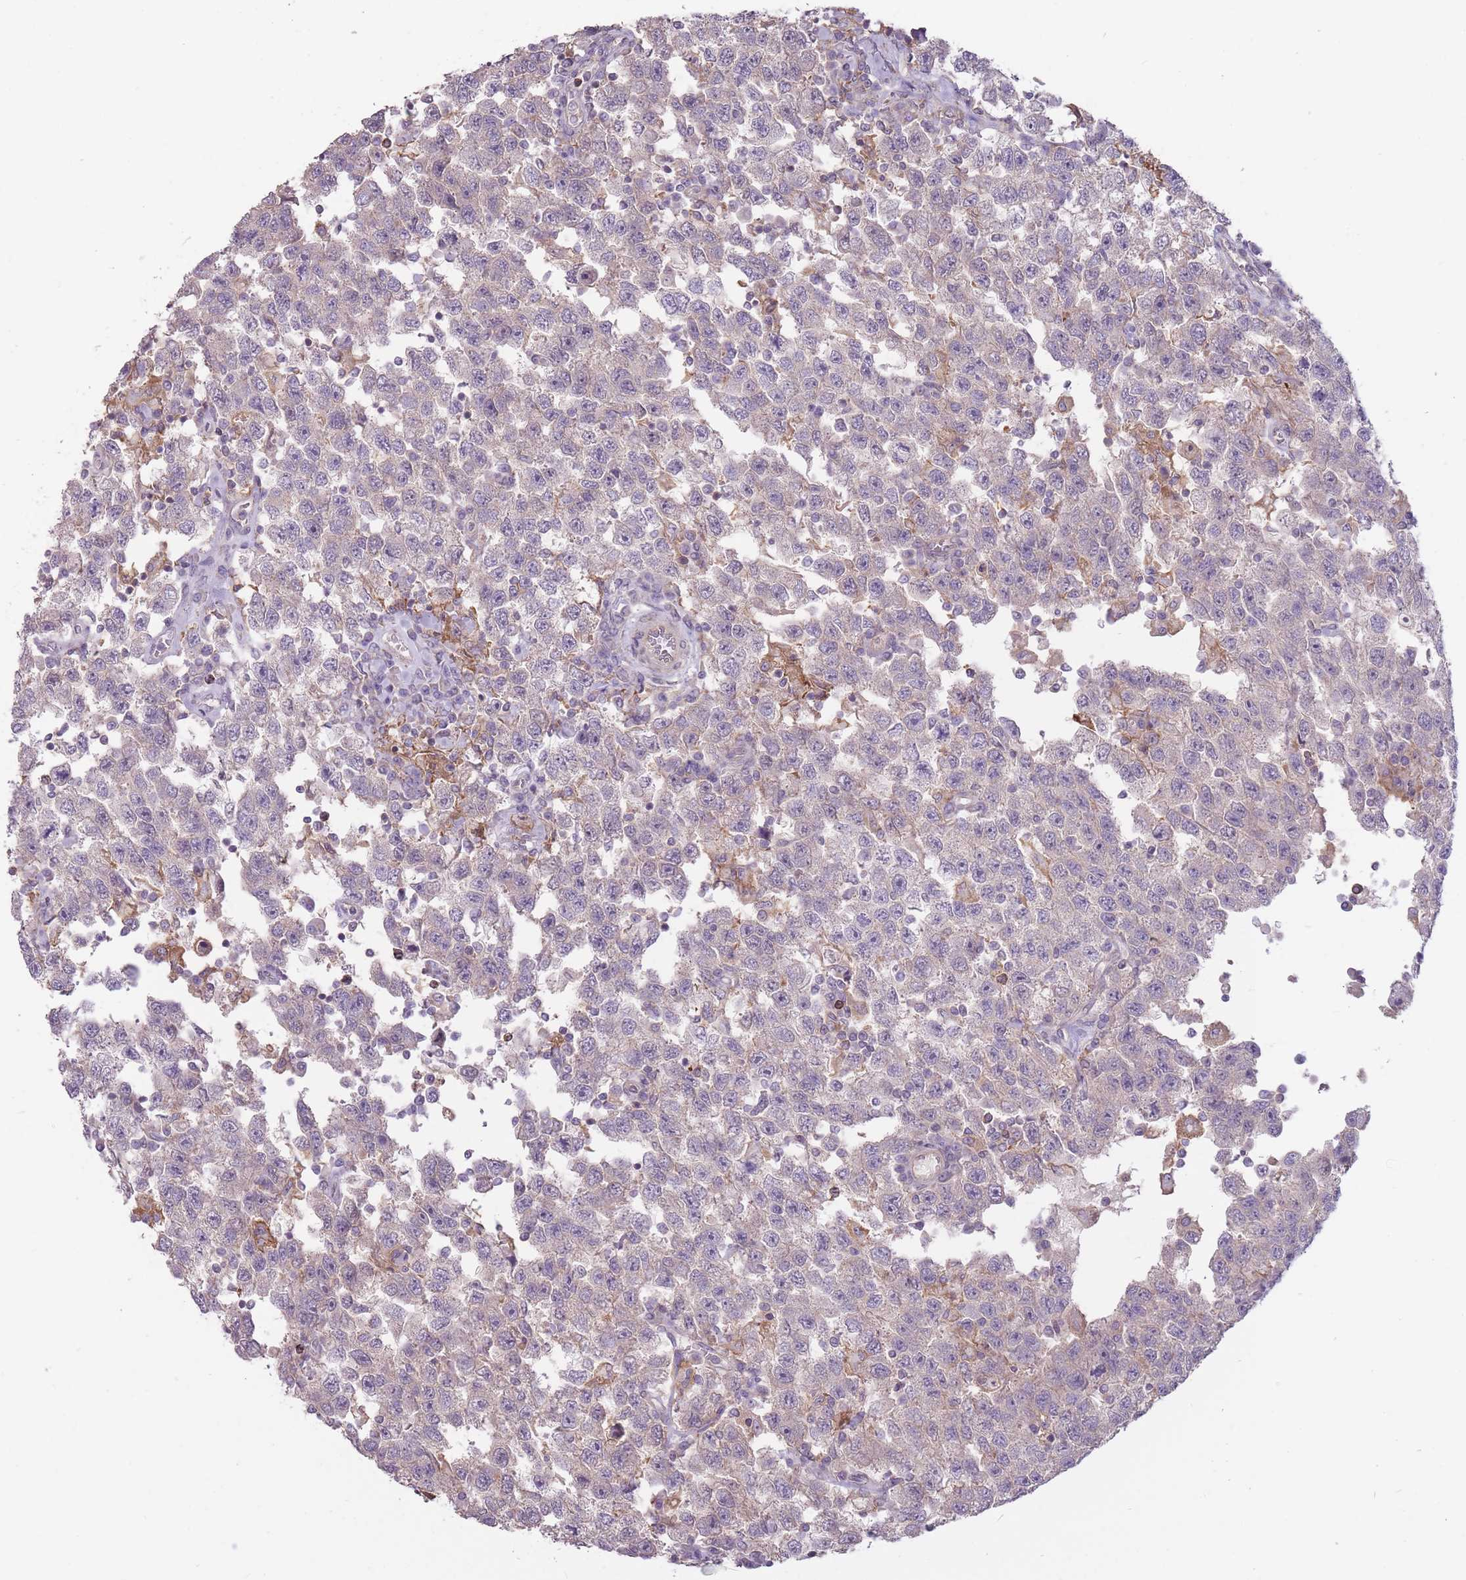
{"staining": {"intensity": "negative", "quantity": "none", "location": "none"}, "tissue": "testis cancer", "cell_type": "Tumor cells", "image_type": "cancer", "snomed": [{"axis": "morphology", "description": "Seminoma, NOS"}, {"axis": "topography", "description": "Testis"}], "caption": "Tumor cells show no significant protein positivity in testis seminoma.", "gene": "TET3", "patient": {"sex": "male", "age": 41}}